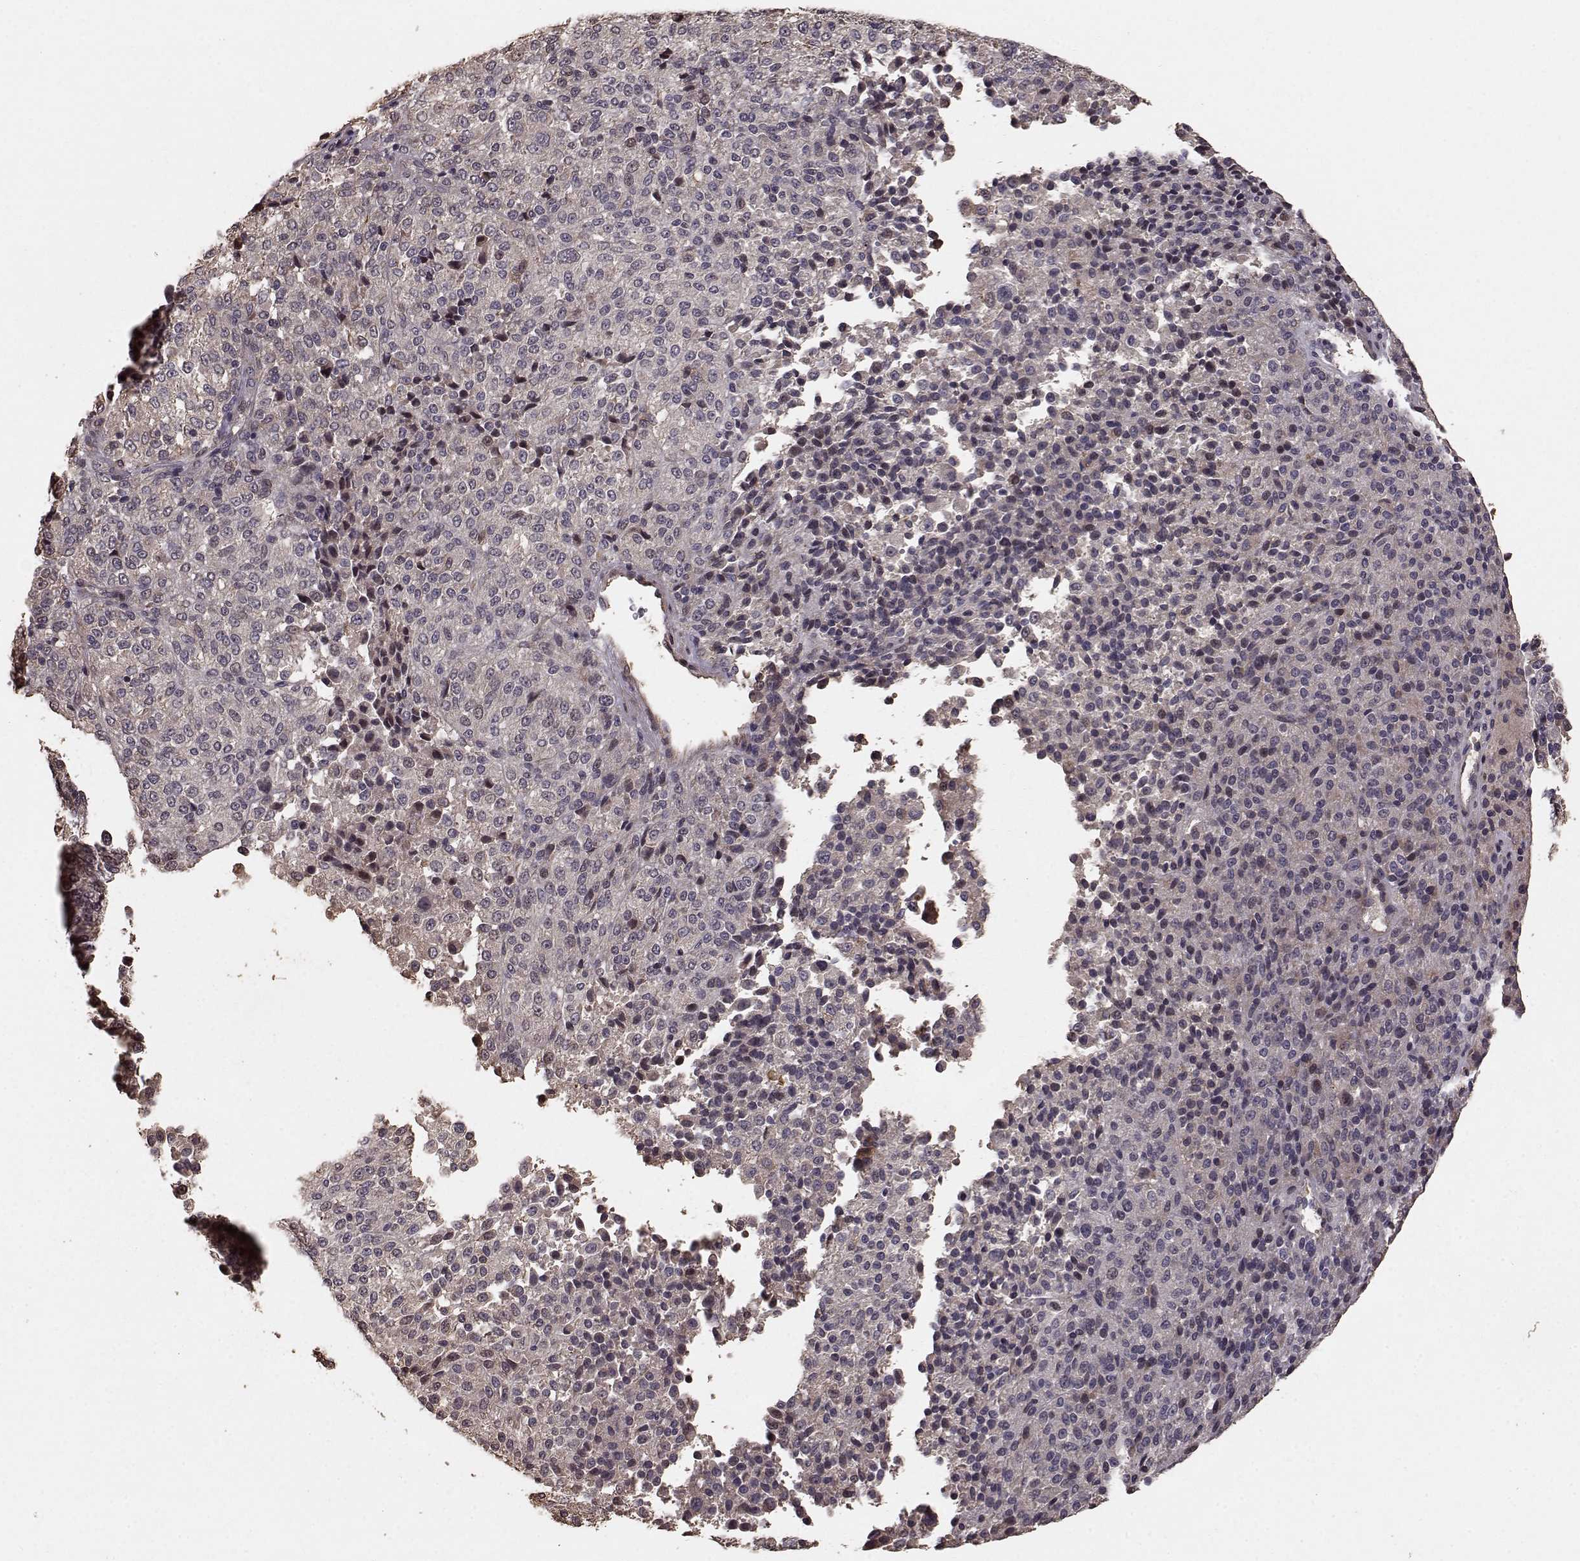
{"staining": {"intensity": "negative", "quantity": "none", "location": "none"}, "tissue": "melanoma", "cell_type": "Tumor cells", "image_type": "cancer", "snomed": [{"axis": "morphology", "description": "Malignant melanoma, Metastatic site"}, {"axis": "topography", "description": "Brain"}], "caption": "Immunohistochemistry of melanoma shows no positivity in tumor cells. (Brightfield microscopy of DAB (3,3'-diaminobenzidine) IHC at high magnification).", "gene": "USP15", "patient": {"sex": "female", "age": 56}}